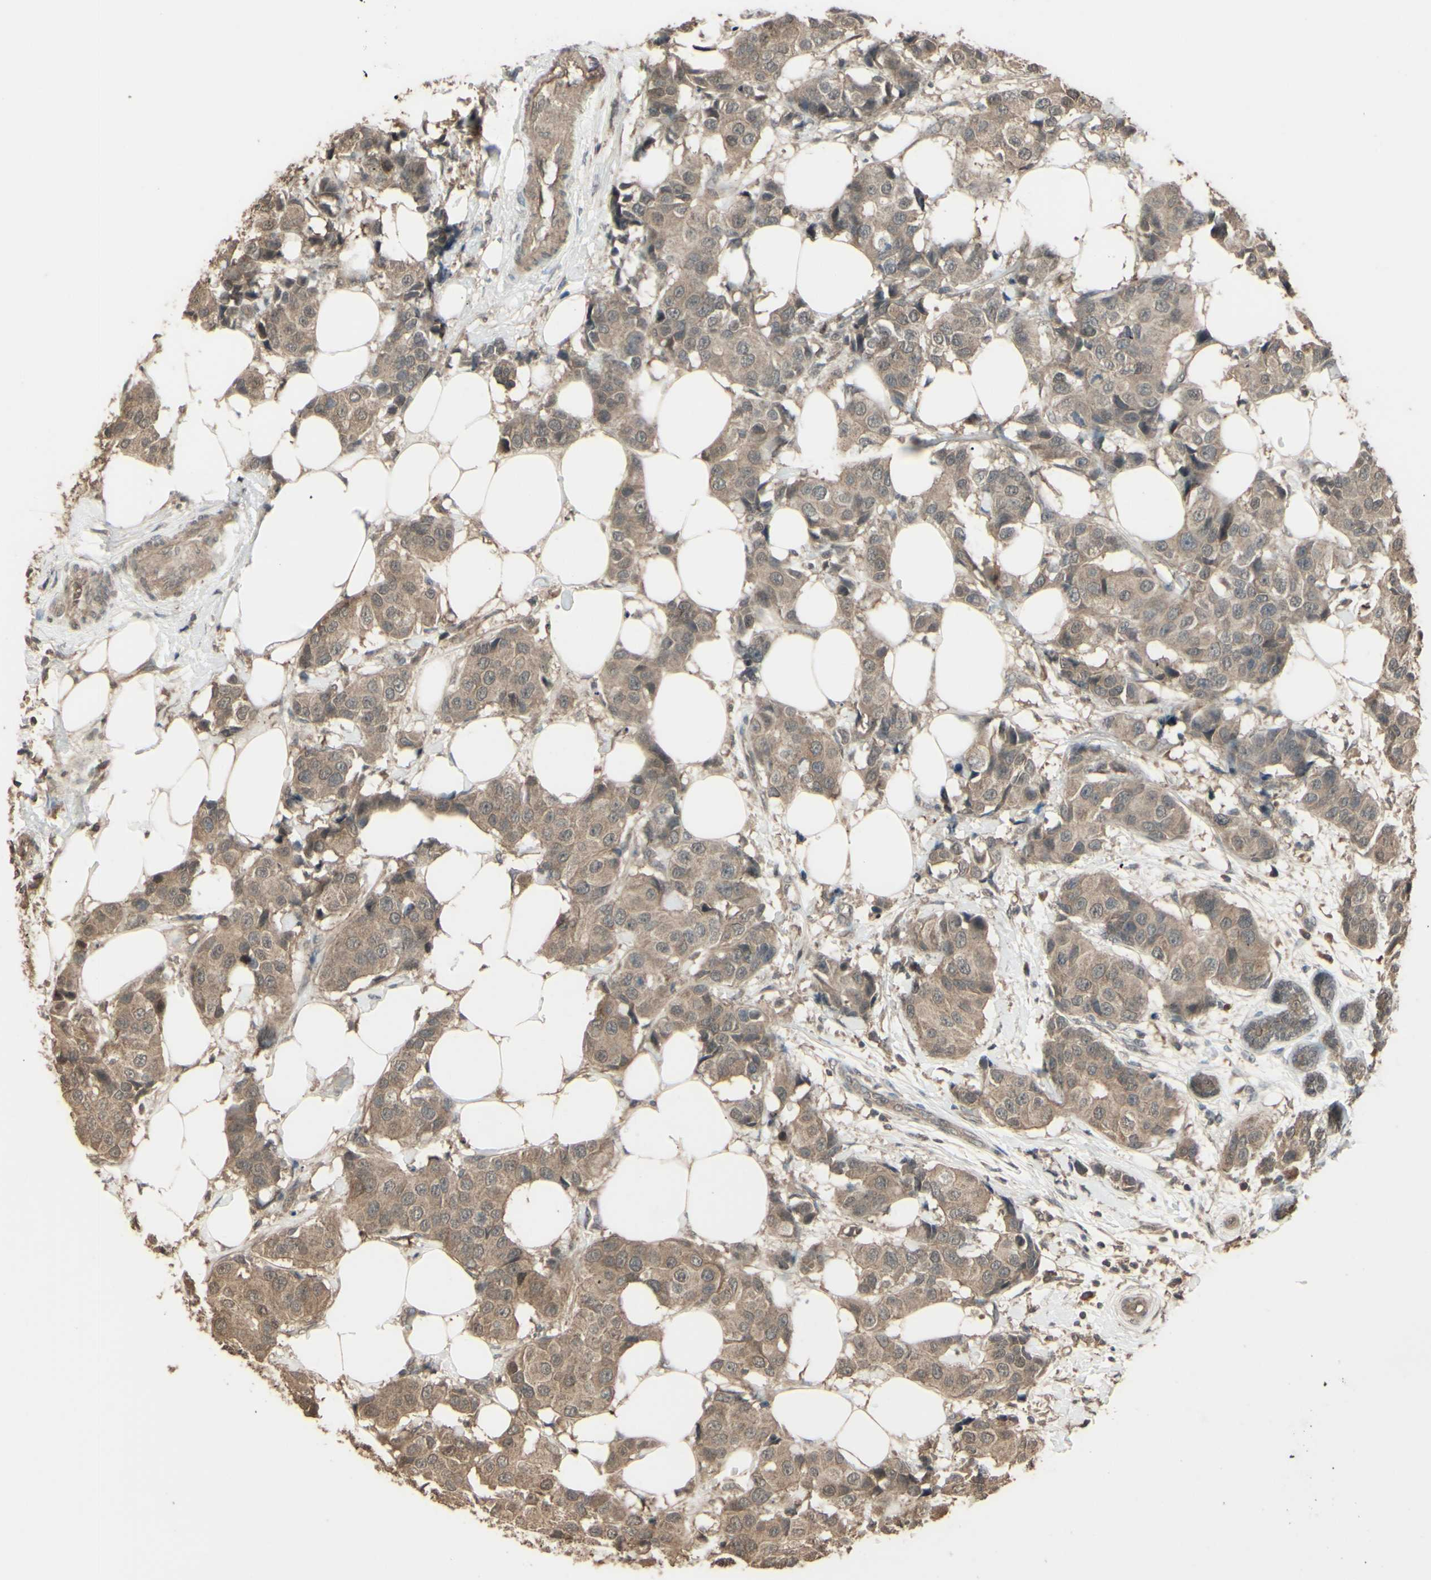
{"staining": {"intensity": "moderate", "quantity": ">75%", "location": "cytoplasmic/membranous"}, "tissue": "breast cancer", "cell_type": "Tumor cells", "image_type": "cancer", "snomed": [{"axis": "morphology", "description": "Normal tissue, NOS"}, {"axis": "morphology", "description": "Duct carcinoma"}, {"axis": "topography", "description": "Breast"}], "caption": "Breast intraductal carcinoma was stained to show a protein in brown. There is medium levels of moderate cytoplasmic/membranous staining in approximately >75% of tumor cells.", "gene": "GNAS", "patient": {"sex": "female", "age": 39}}